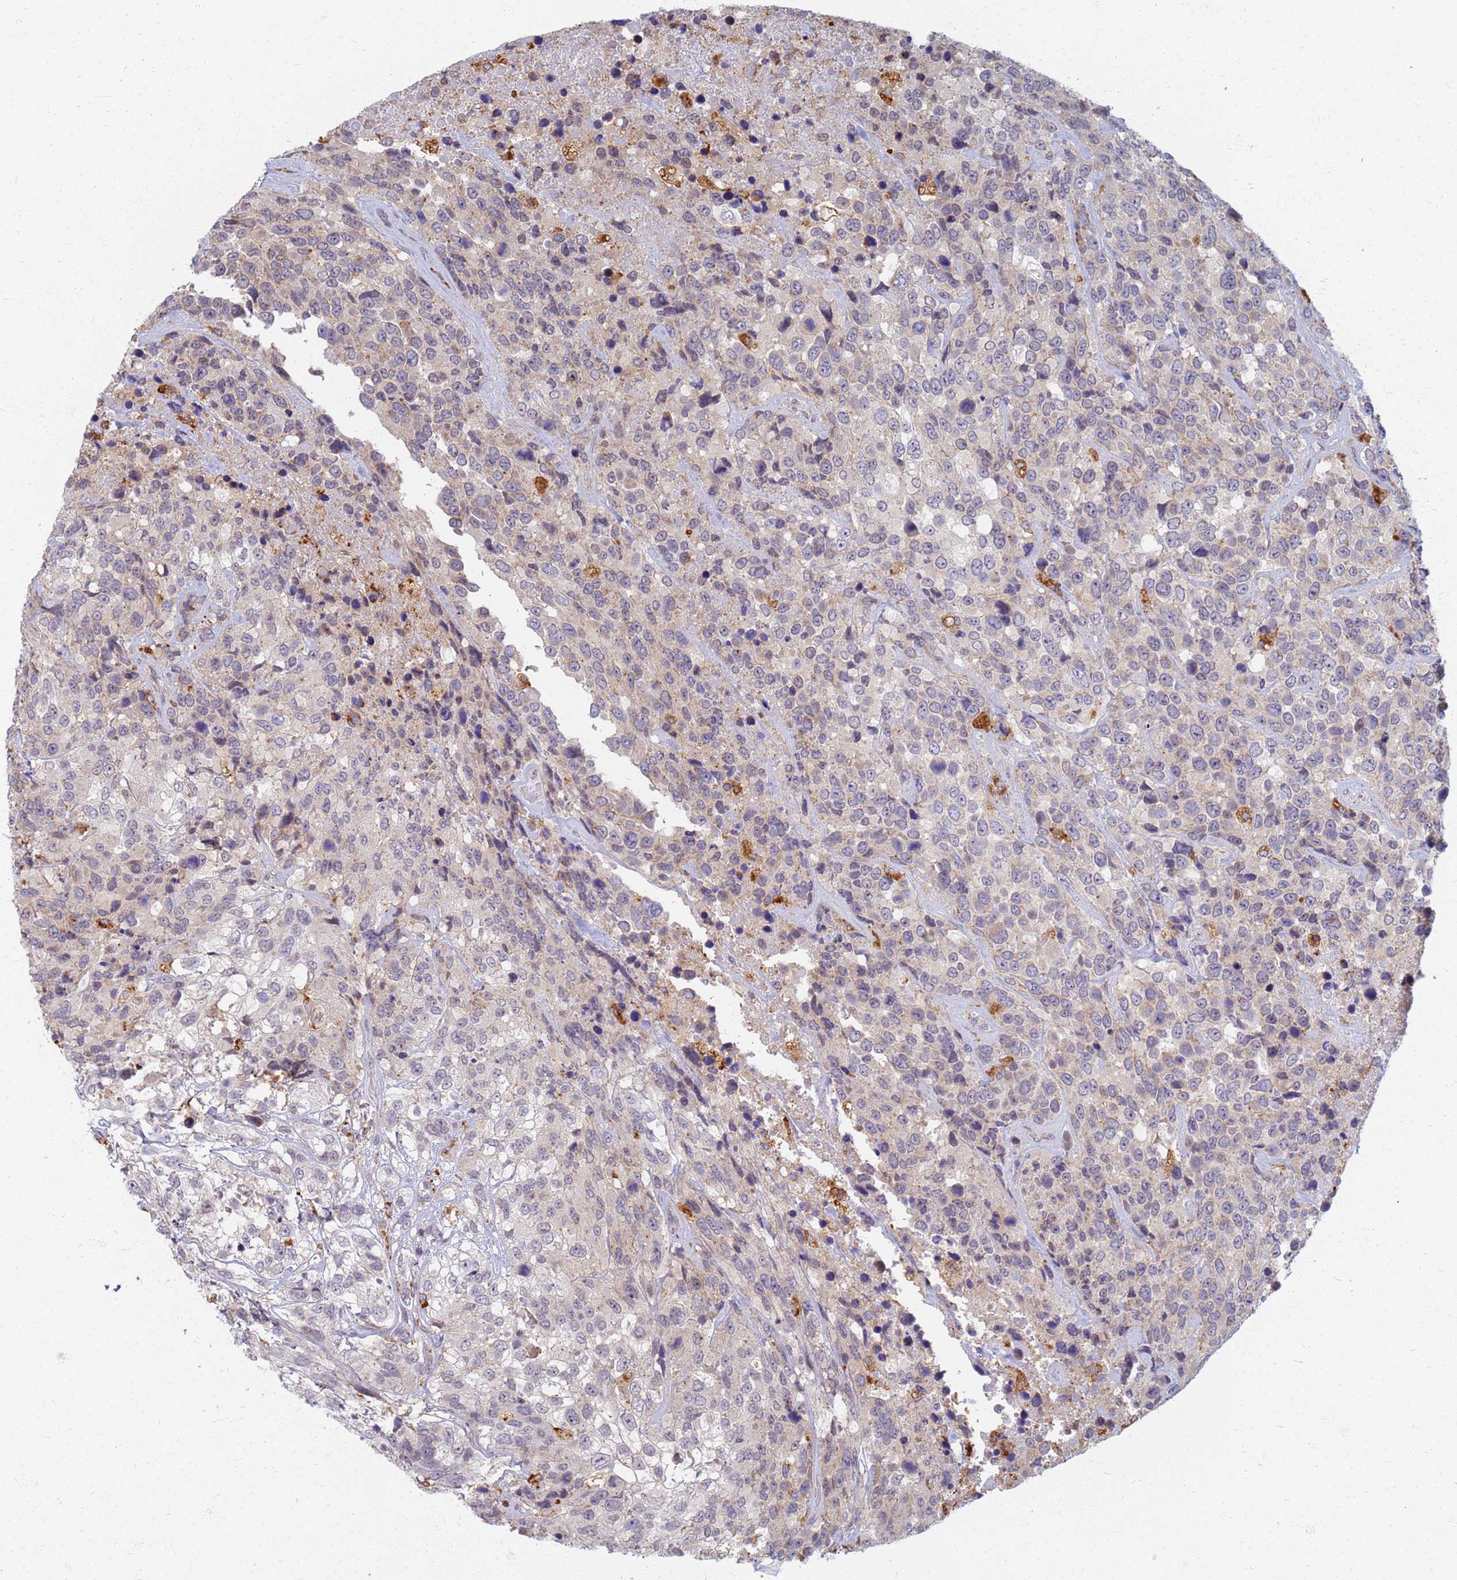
{"staining": {"intensity": "weak", "quantity": "25%-75%", "location": "nuclear"}, "tissue": "urothelial cancer", "cell_type": "Tumor cells", "image_type": "cancer", "snomed": [{"axis": "morphology", "description": "Urothelial carcinoma, High grade"}, {"axis": "topography", "description": "Urinary bladder"}], "caption": "About 25%-75% of tumor cells in human high-grade urothelial carcinoma display weak nuclear protein expression as visualized by brown immunohistochemical staining.", "gene": "ATP6V1E1", "patient": {"sex": "male", "age": 56}}